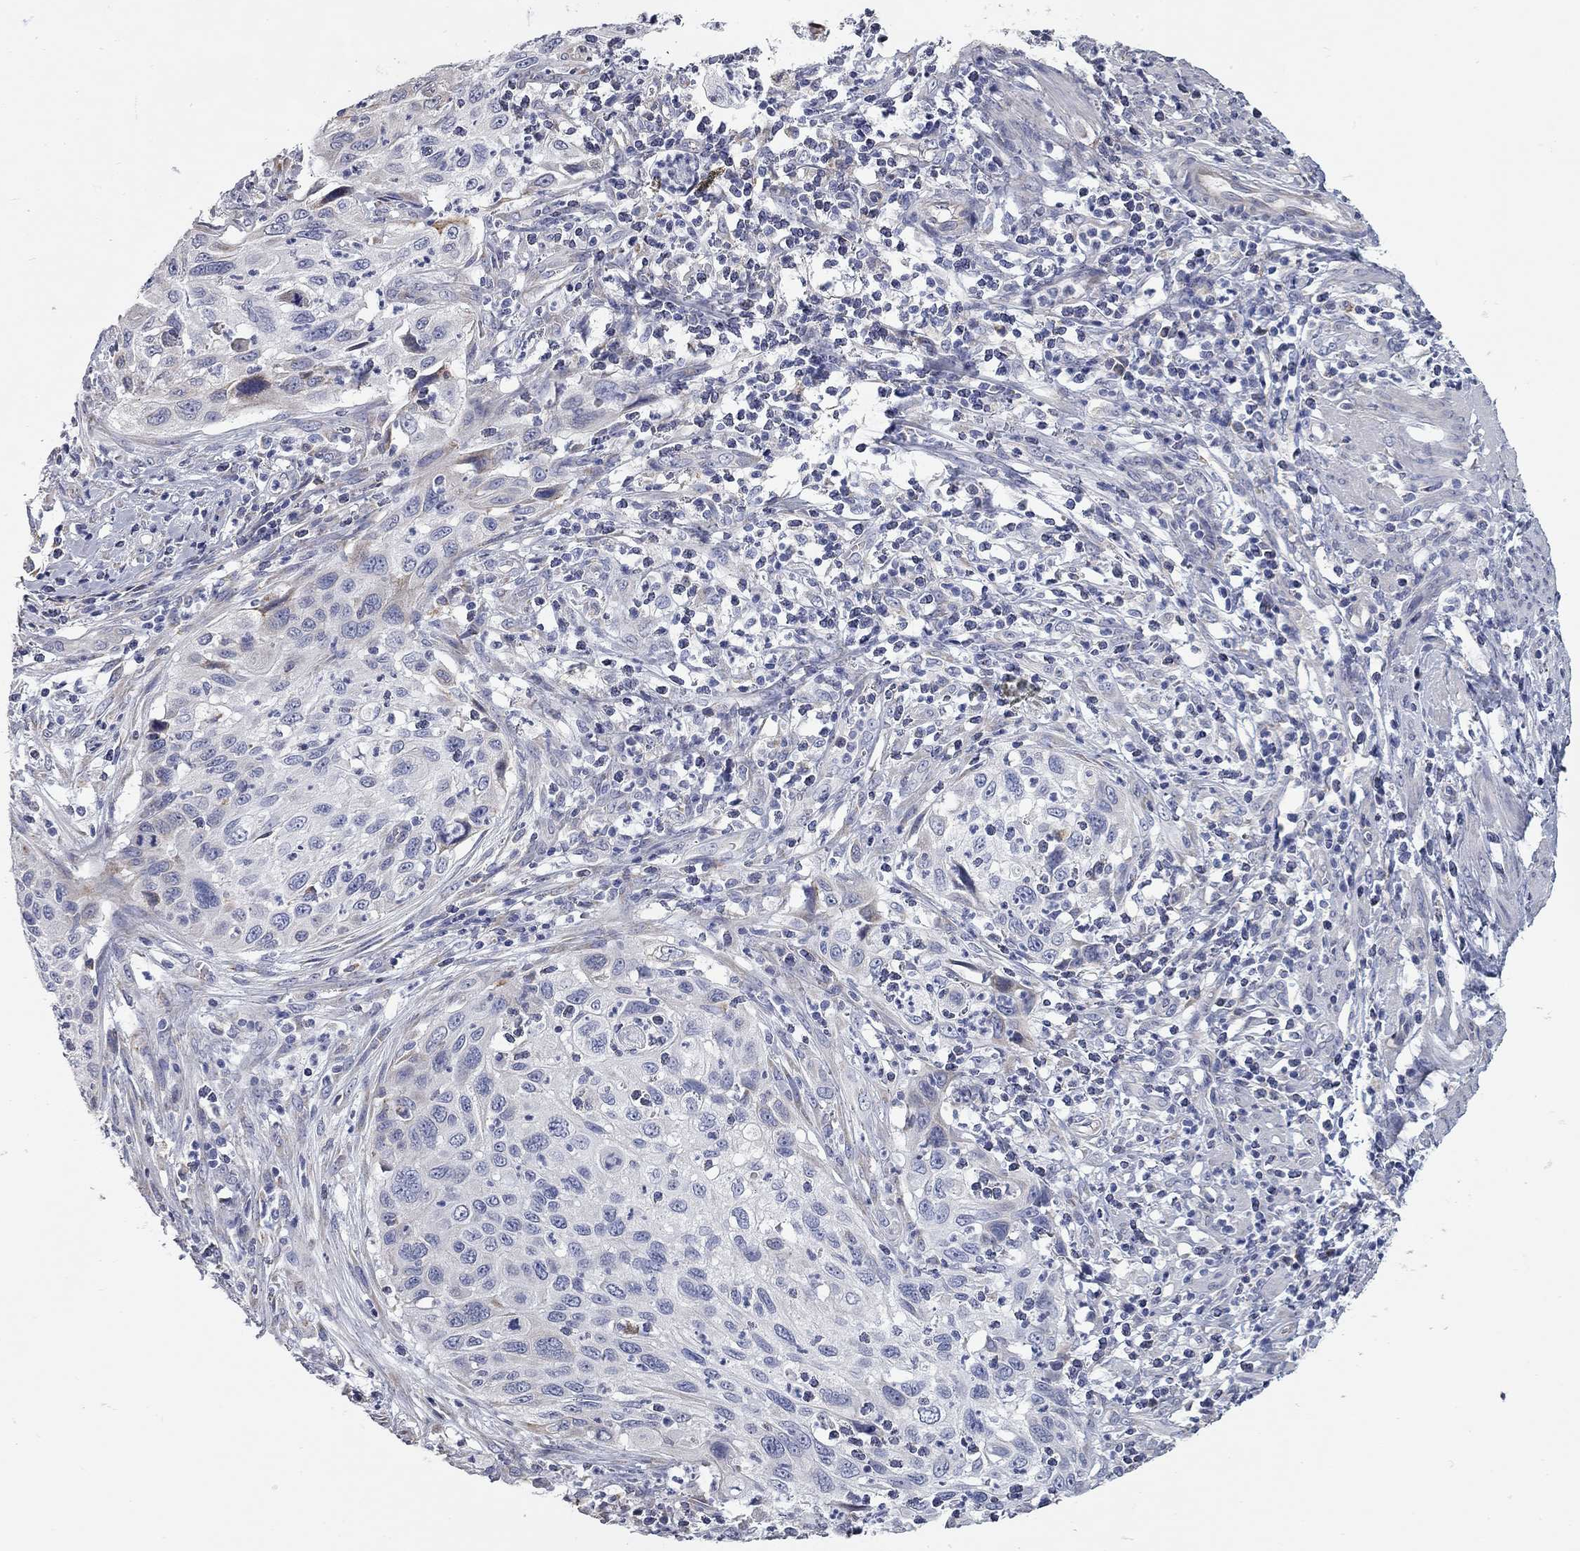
{"staining": {"intensity": "negative", "quantity": "none", "location": "none"}, "tissue": "cervical cancer", "cell_type": "Tumor cells", "image_type": "cancer", "snomed": [{"axis": "morphology", "description": "Squamous cell carcinoma, NOS"}, {"axis": "topography", "description": "Cervix"}], "caption": "There is no significant staining in tumor cells of cervical squamous cell carcinoma. The staining was performed using DAB (3,3'-diaminobenzidine) to visualize the protein expression in brown, while the nuclei were stained in blue with hematoxylin (Magnification: 20x).", "gene": "XAGE2", "patient": {"sex": "female", "age": 70}}